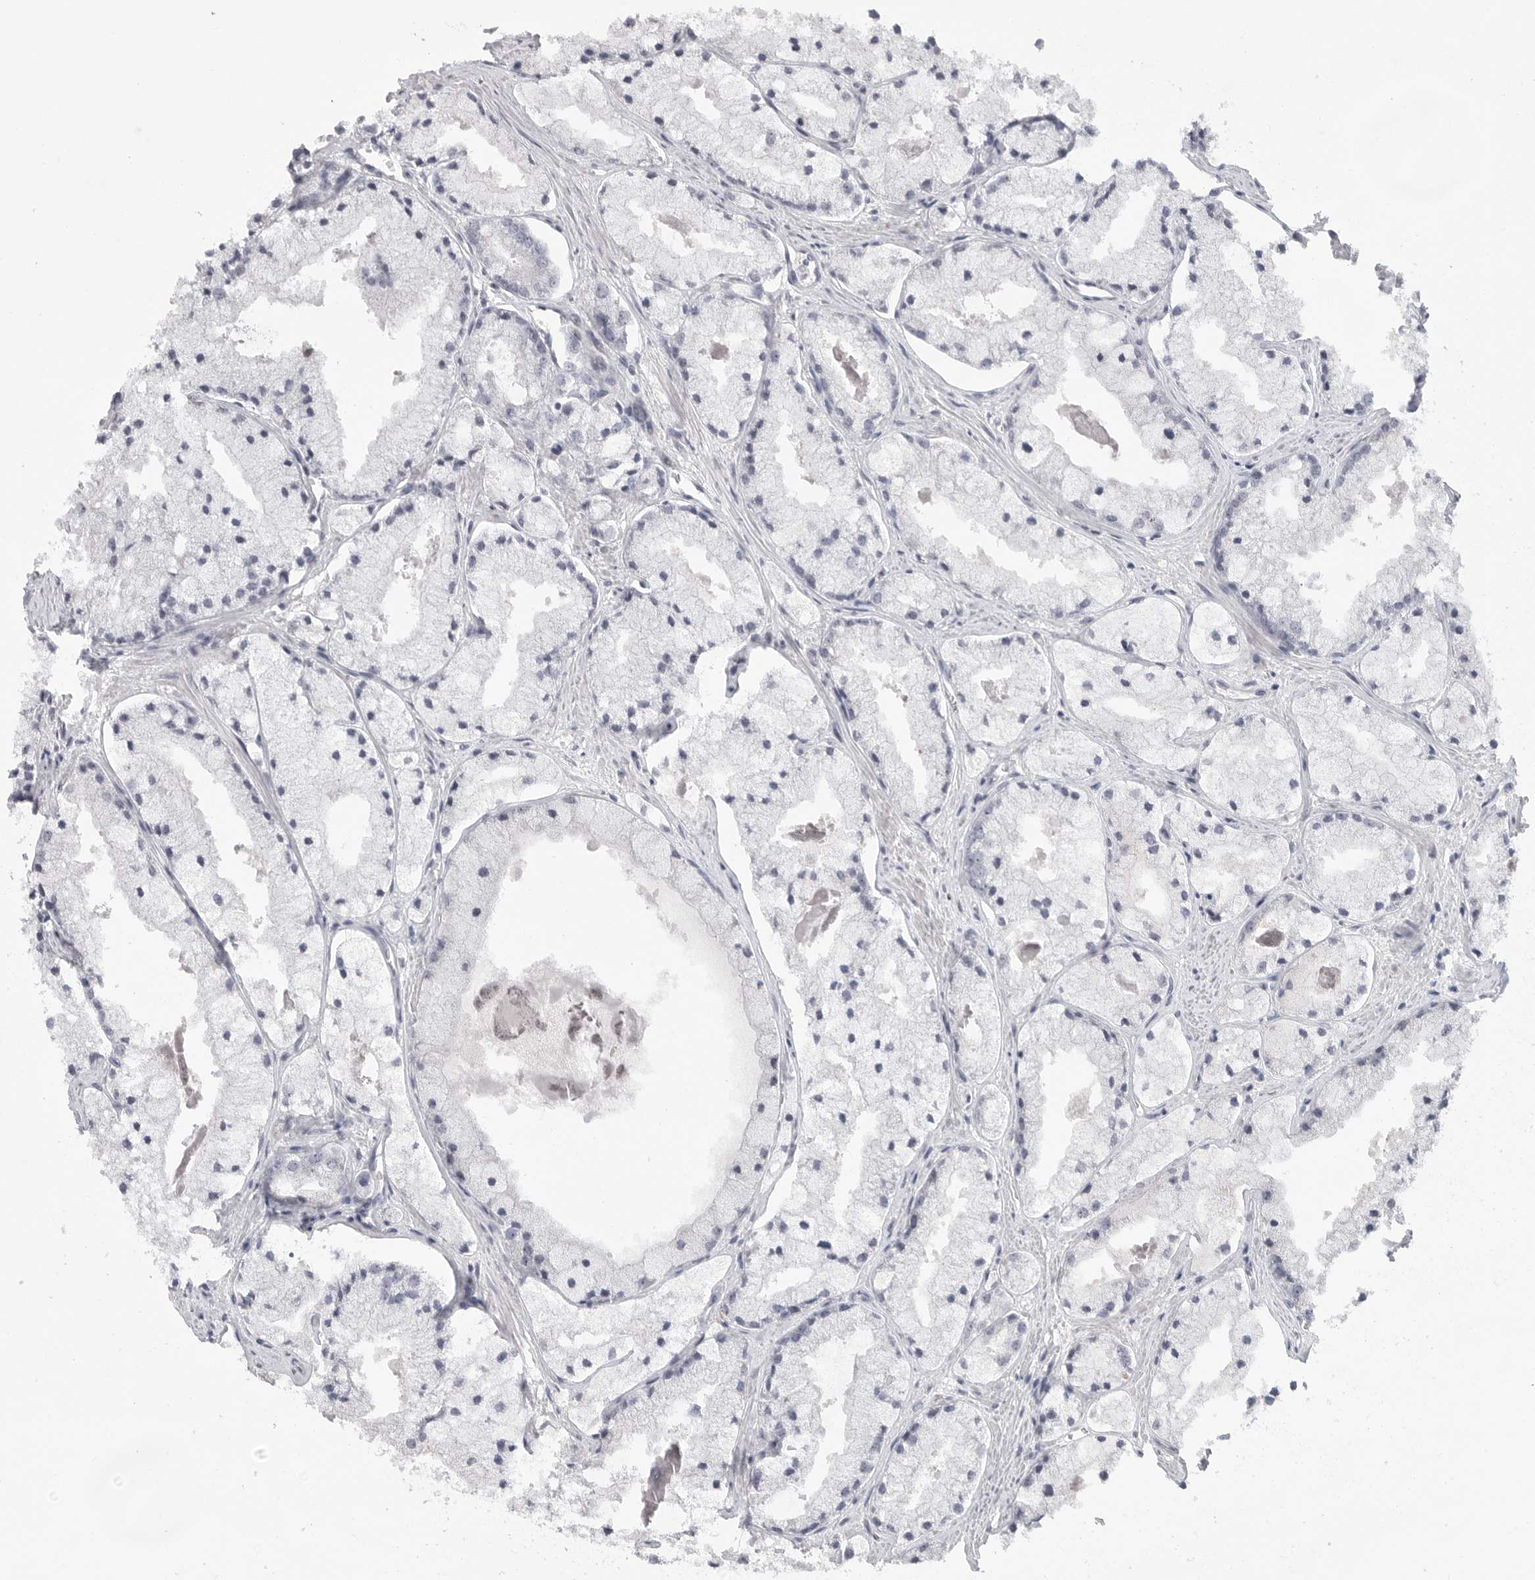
{"staining": {"intensity": "negative", "quantity": "none", "location": "none"}, "tissue": "prostate cancer", "cell_type": "Tumor cells", "image_type": "cancer", "snomed": [{"axis": "morphology", "description": "Adenocarcinoma, High grade"}, {"axis": "topography", "description": "Prostate"}], "caption": "Immunohistochemistry (IHC) micrograph of neoplastic tissue: prostate cancer (high-grade adenocarcinoma) stained with DAB displays no significant protein positivity in tumor cells.", "gene": "FBXO43", "patient": {"sex": "male", "age": 50}}